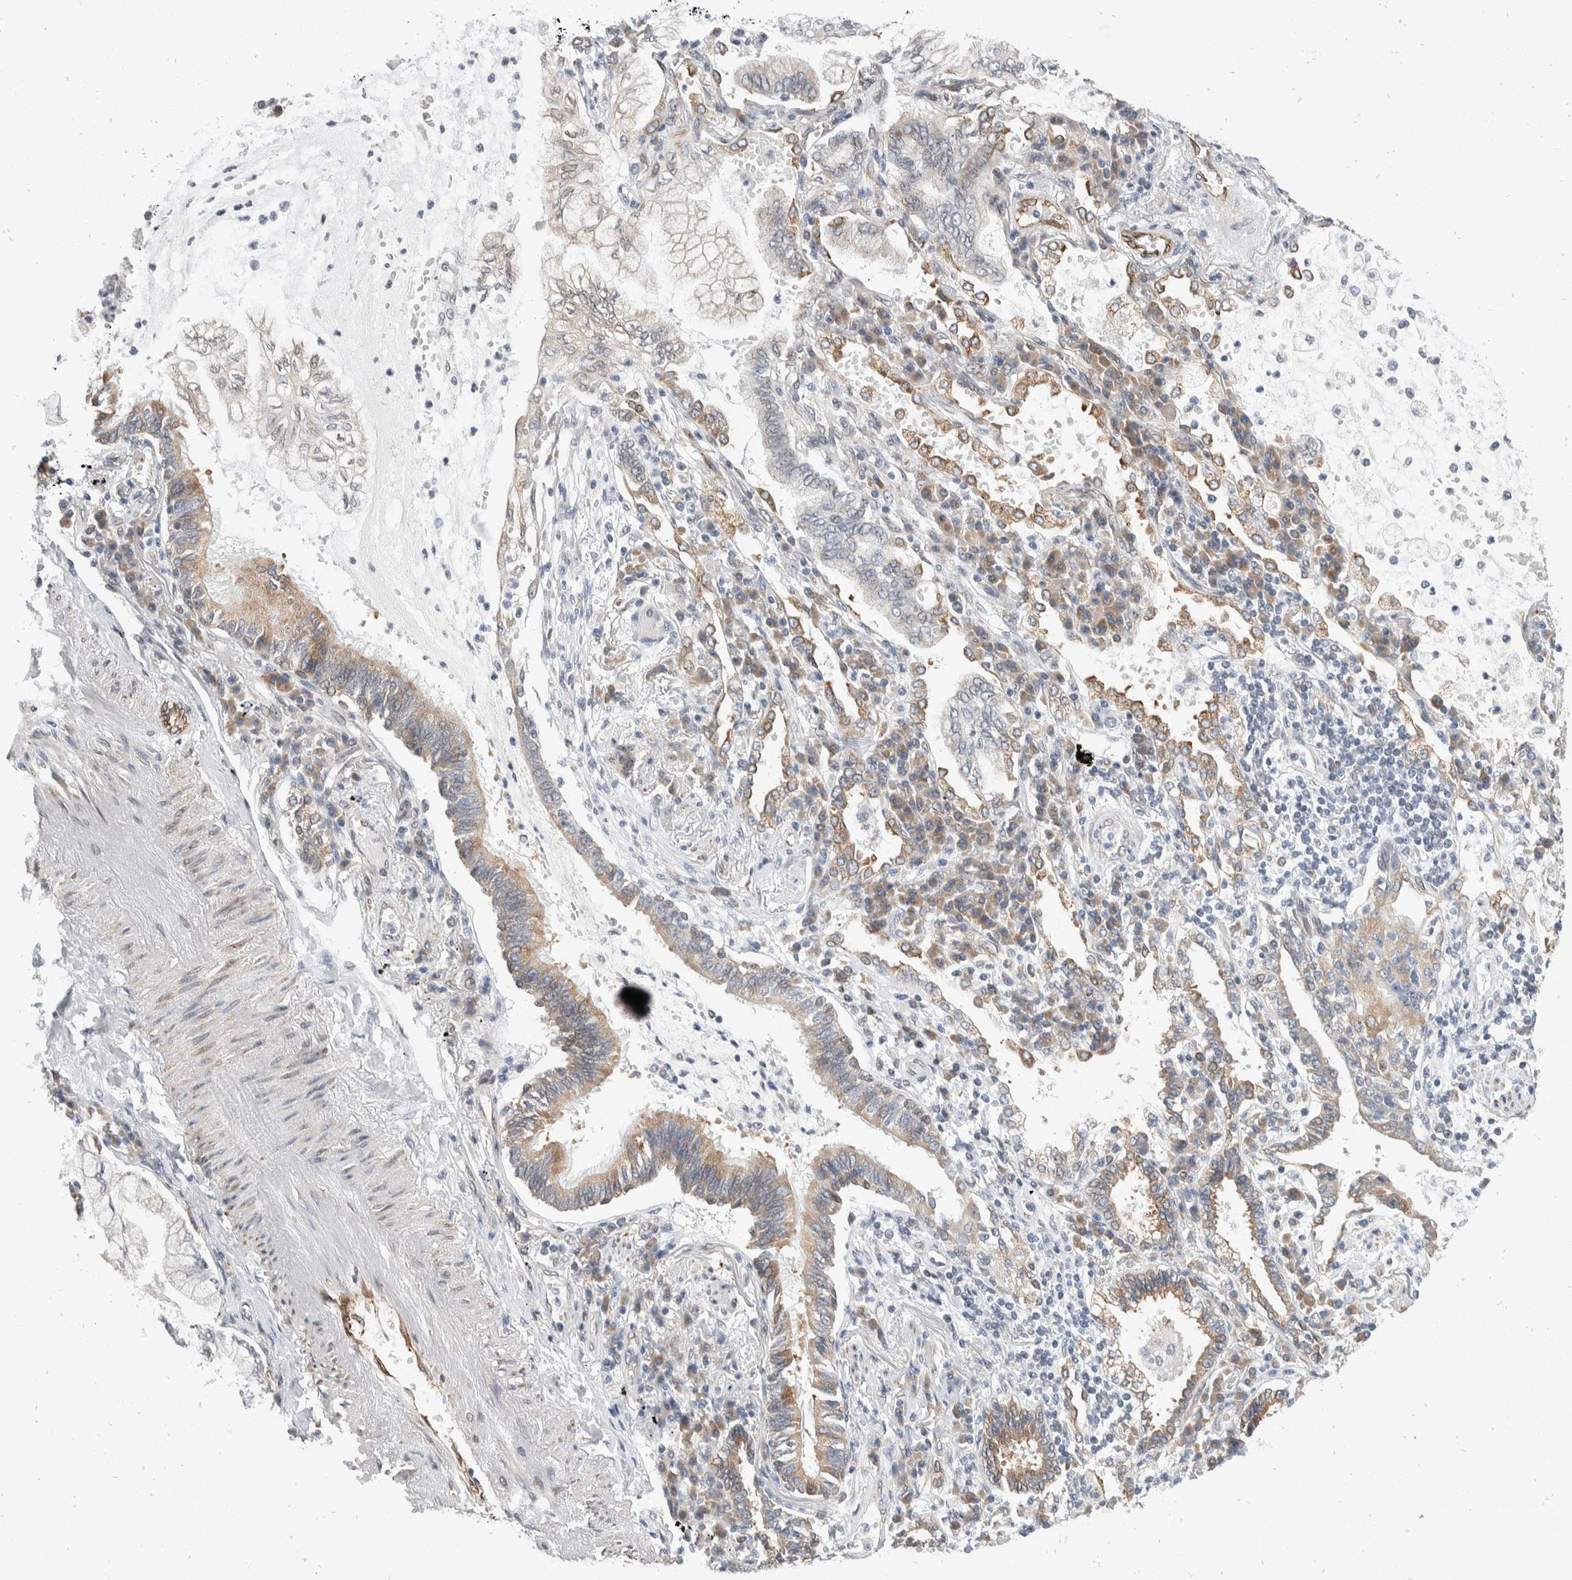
{"staining": {"intensity": "weak", "quantity": "25%-75%", "location": "cytoplasmic/membranous"}, "tissue": "lung cancer", "cell_type": "Tumor cells", "image_type": "cancer", "snomed": [{"axis": "morphology", "description": "Adenocarcinoma, NOS"}, {"axis": "topography", "description": "Lung"}], "caption": "The histopathology image displays a brown stain indicating the presence of a protein in the cytoplasmic/membranous of tumor cells in lung cancer (adenocarcinoma).", "gene": "TMEM245", "patient": {"sex": "female", "age": 70}}